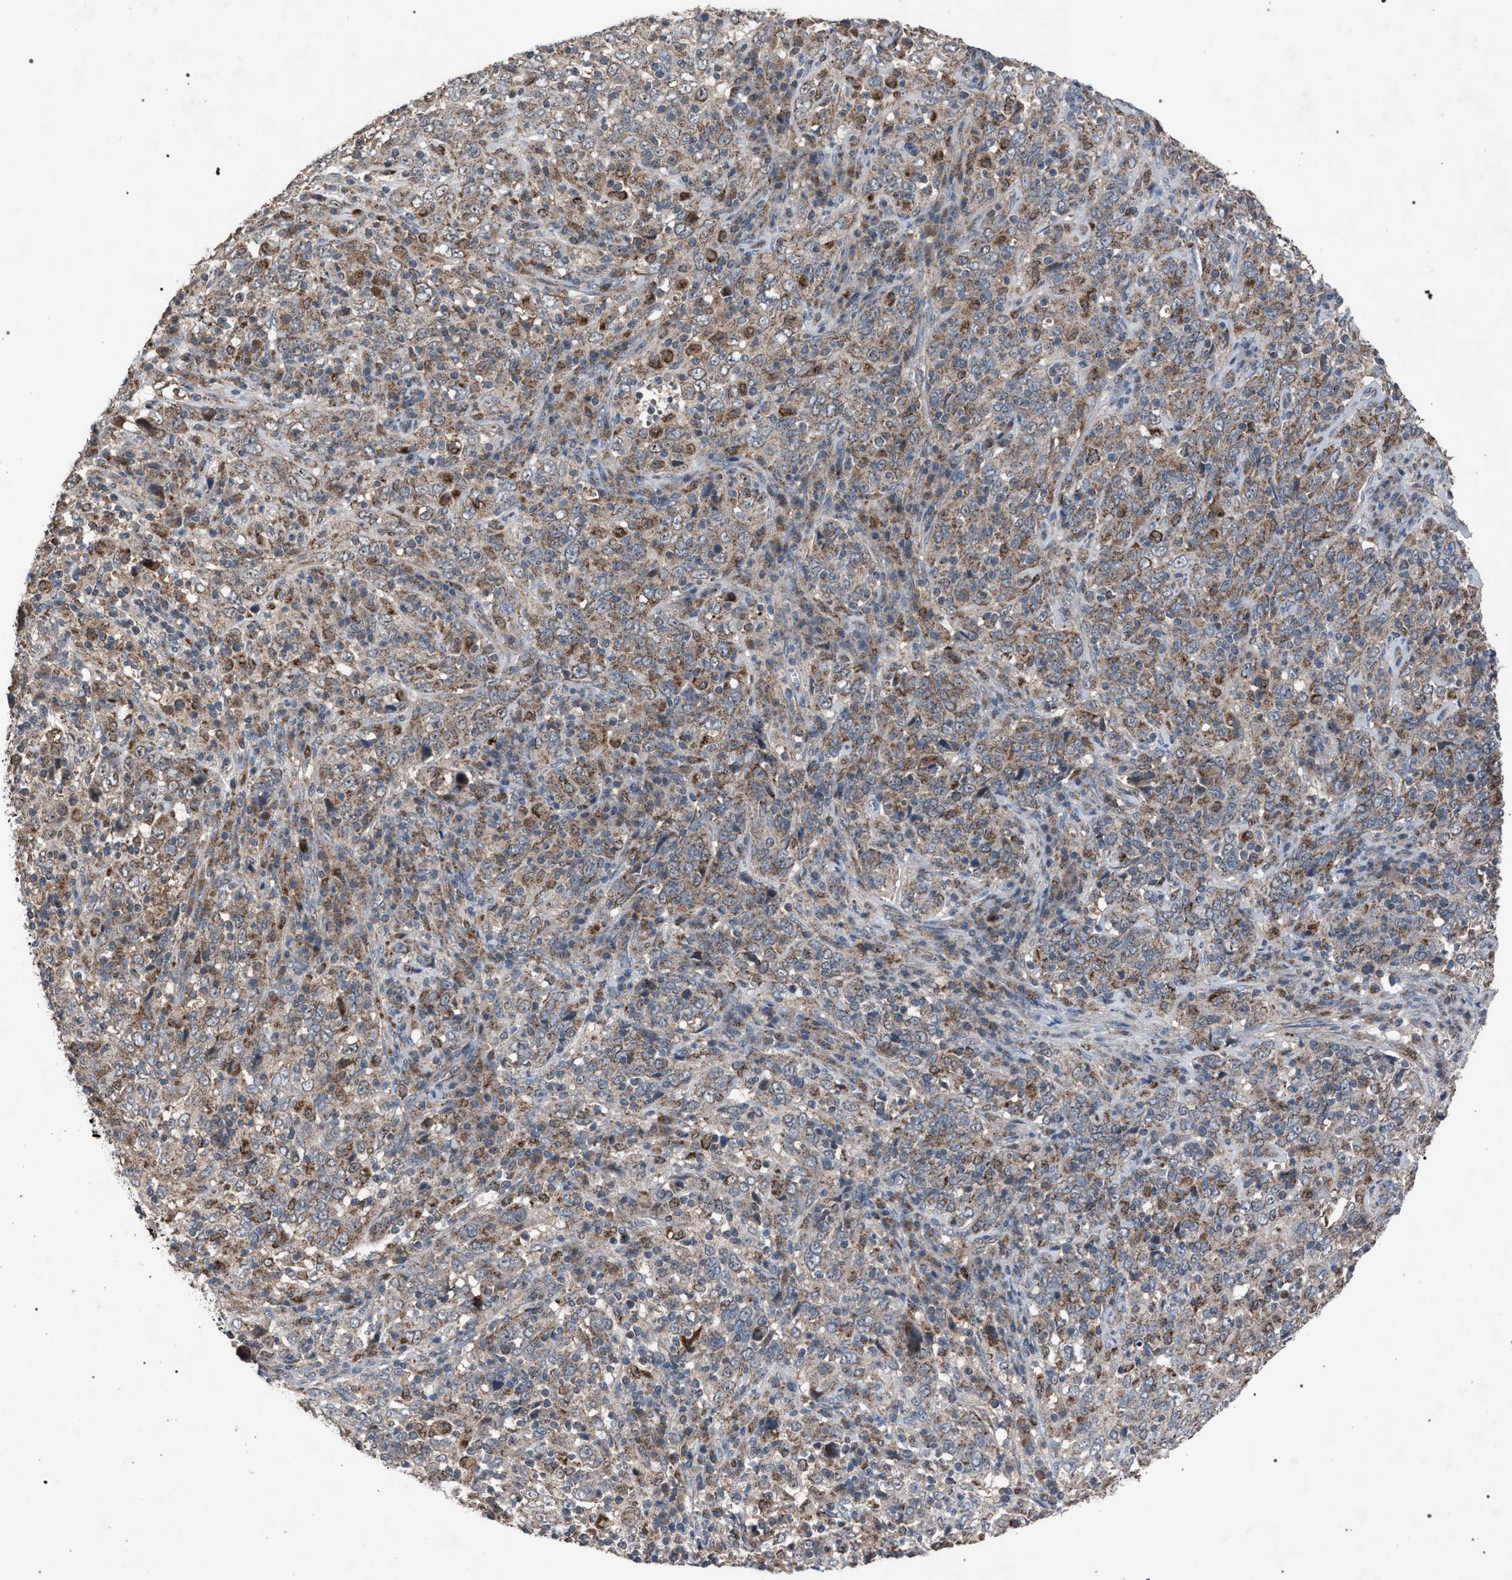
{"staining": {"intensity": "weak", "quantity": "25%-75%", "location": "cytoplasmic/membranous"}, "tissue": "cervical cancer", "cell_type": "Tumor cells", "image_type": "cancer", "snomed": [{"axis": "morphology", "description": "Squamous cell carcinoma, NOS"}, {"axis": "topography", "description": "Cervix"}], "caption": "This photomicrograph shows cervical cancer (squamous cell carcinoma) stained with immunohistochemistry (IHC) to label a protein in brown. The cytoplasmic/membranous of tumor cells show weak positivity for the protein. Nuclei are counter-stained blue.", "gene": "HSD17B4", "patient": {"sex": "female", "age": 46}}